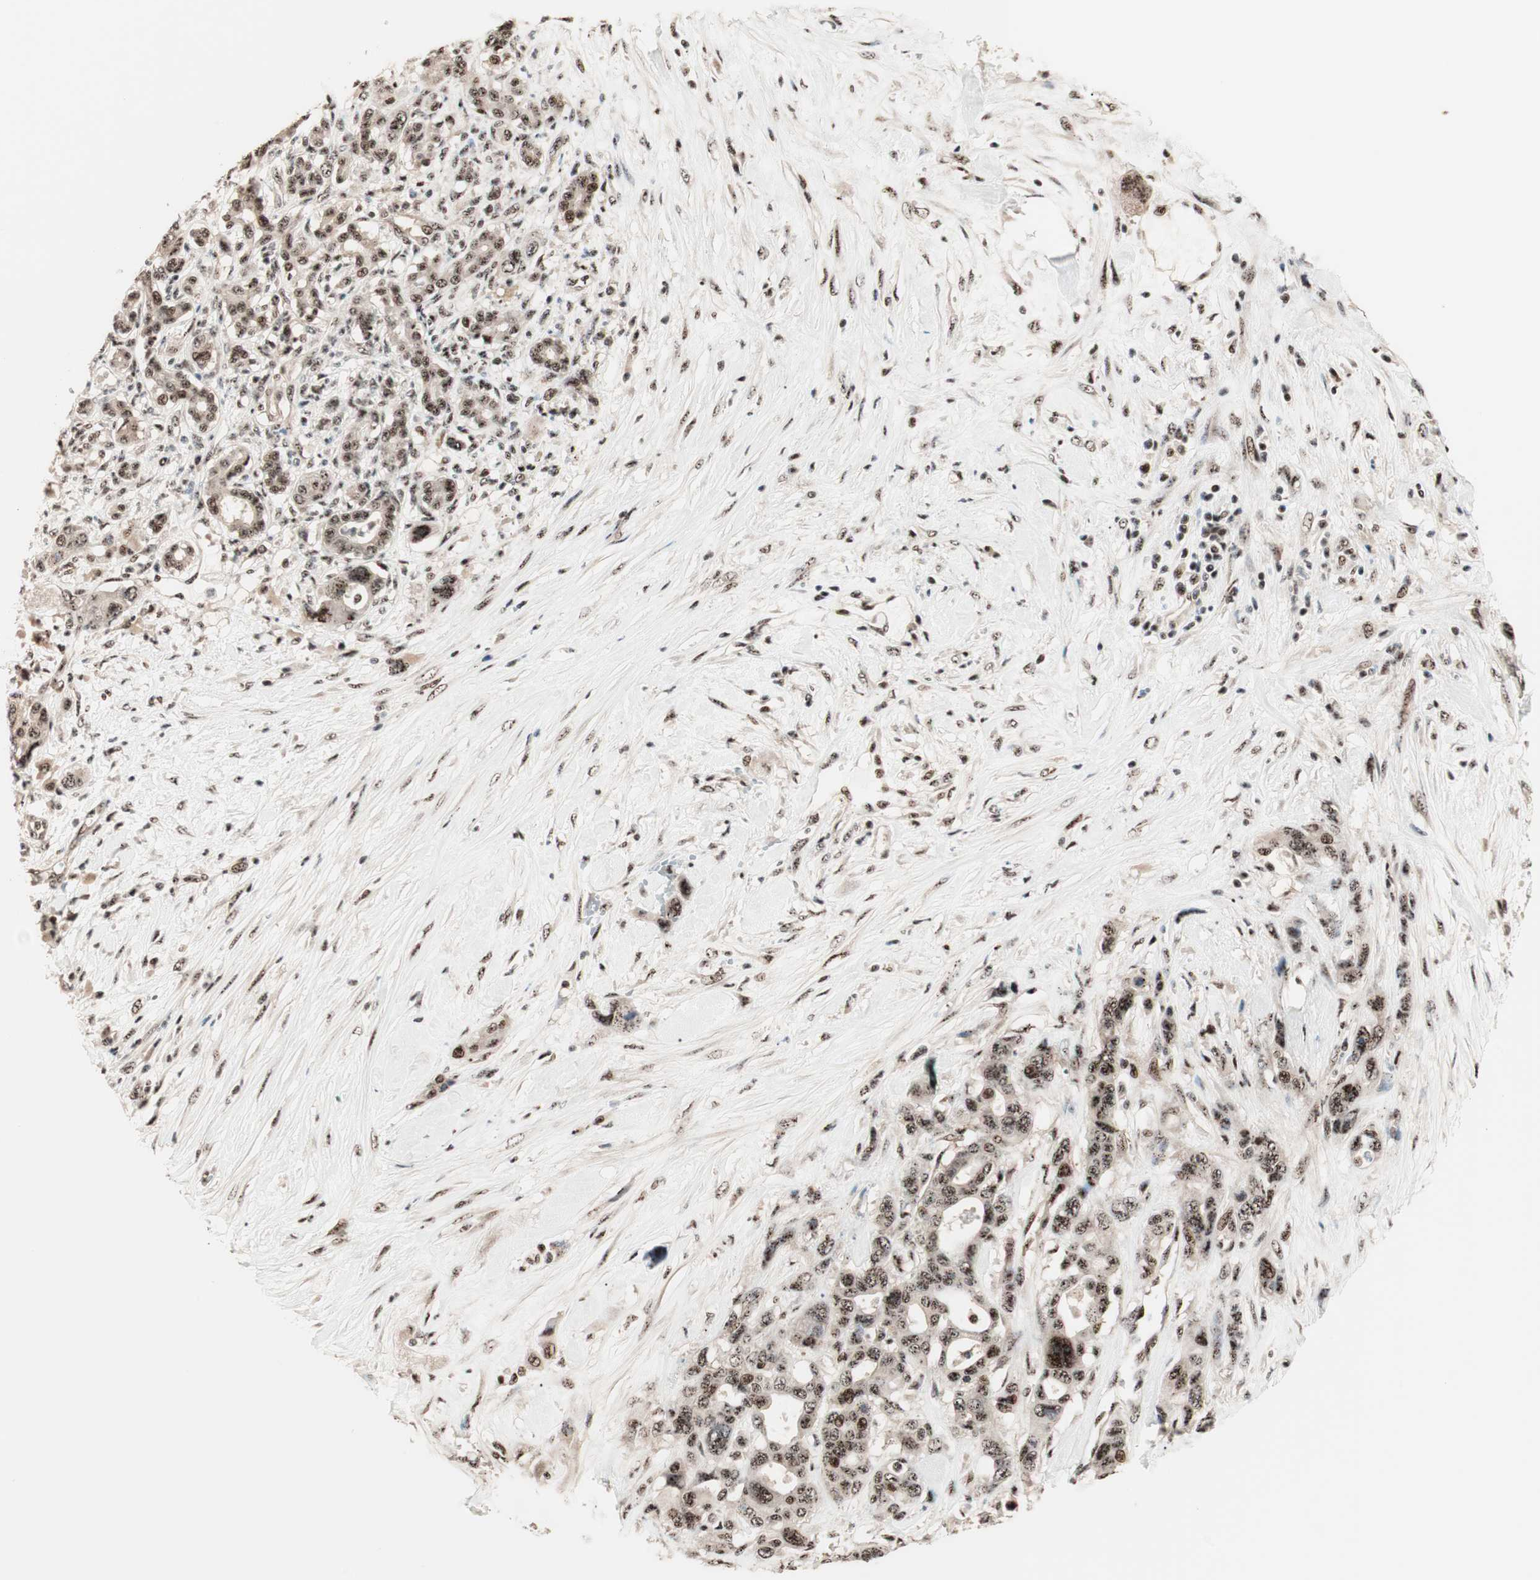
{"staining": {"intensity": "strong", "quantity": ">75%", "location": "nuclear"}, "tissue": "pancreatic cancer", "cell_type": "Tumor cells", "image_type": "cancer", "snomed": [{"axis": "morphology", "description": "Adenocarcinoma, NOS"}, {"axis": "topography", "description": "Pancreas"}], "caption": "The micrograph exhibits immunohistochemical staining of pancreatic cancer (adenocarcinoma). There is strong nuclear positivity is seen in about >75% of tumor cells.", "gene": "NR5A2", "patient": {"sex": "male", "age": 46}}